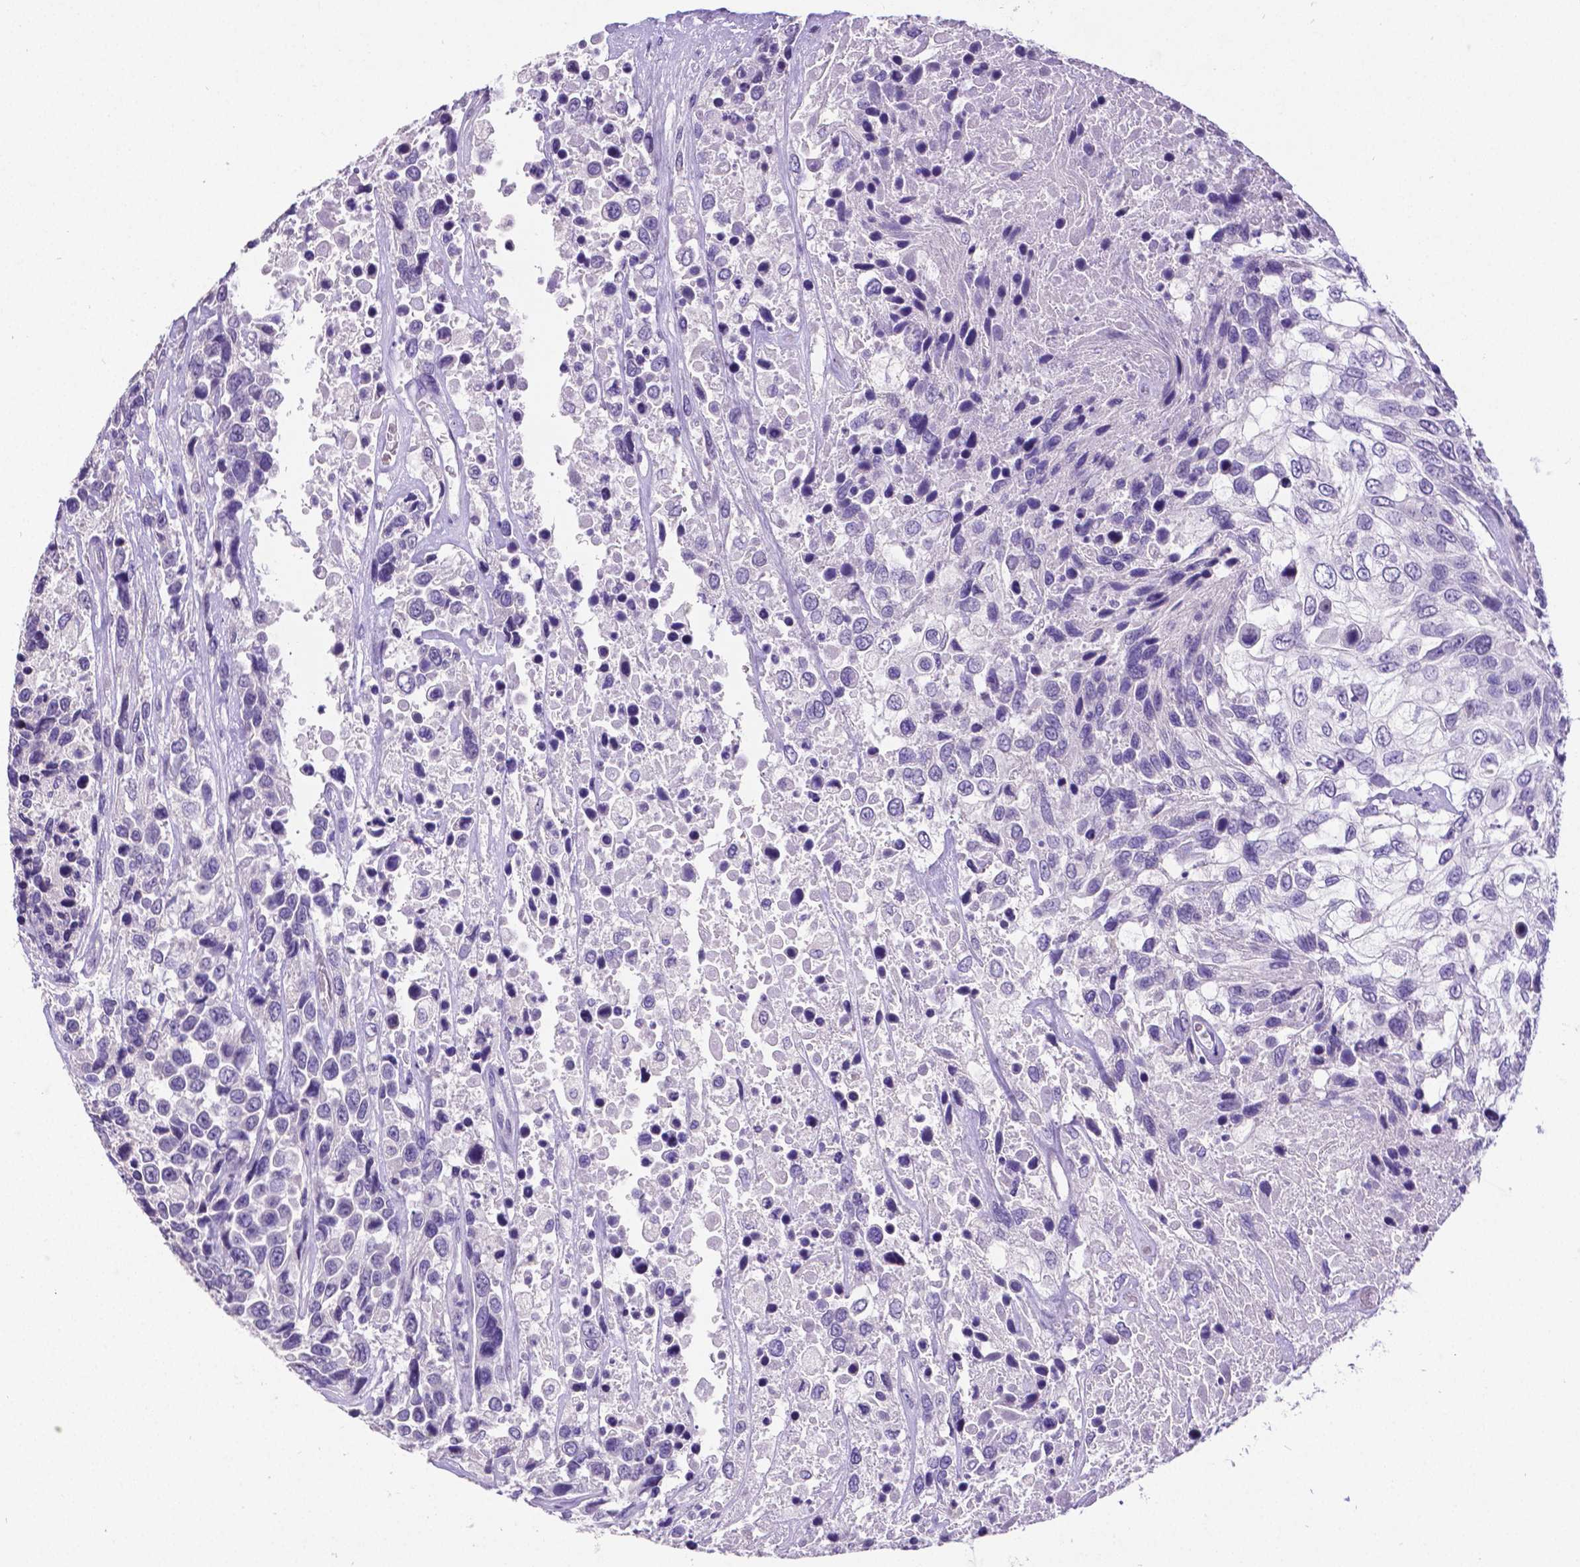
{"staining": {"intensity": "negative", "quantity": "none", "location": "none"}, "tissue": "urothelial cancer", "cell_type": "Tumor cells", "image_type": "cancer", "snomed": [{"axis": "morphology", "description": "Urothelial carcinoma, High grade"}, {"axis": "topography", "description": "Urinary bladder"}], "caption": "There is no significant positivity in tumor cells of urothelial cancer.", "gene": "SATB2", "patient": {"sex": "female", "age": 70}}